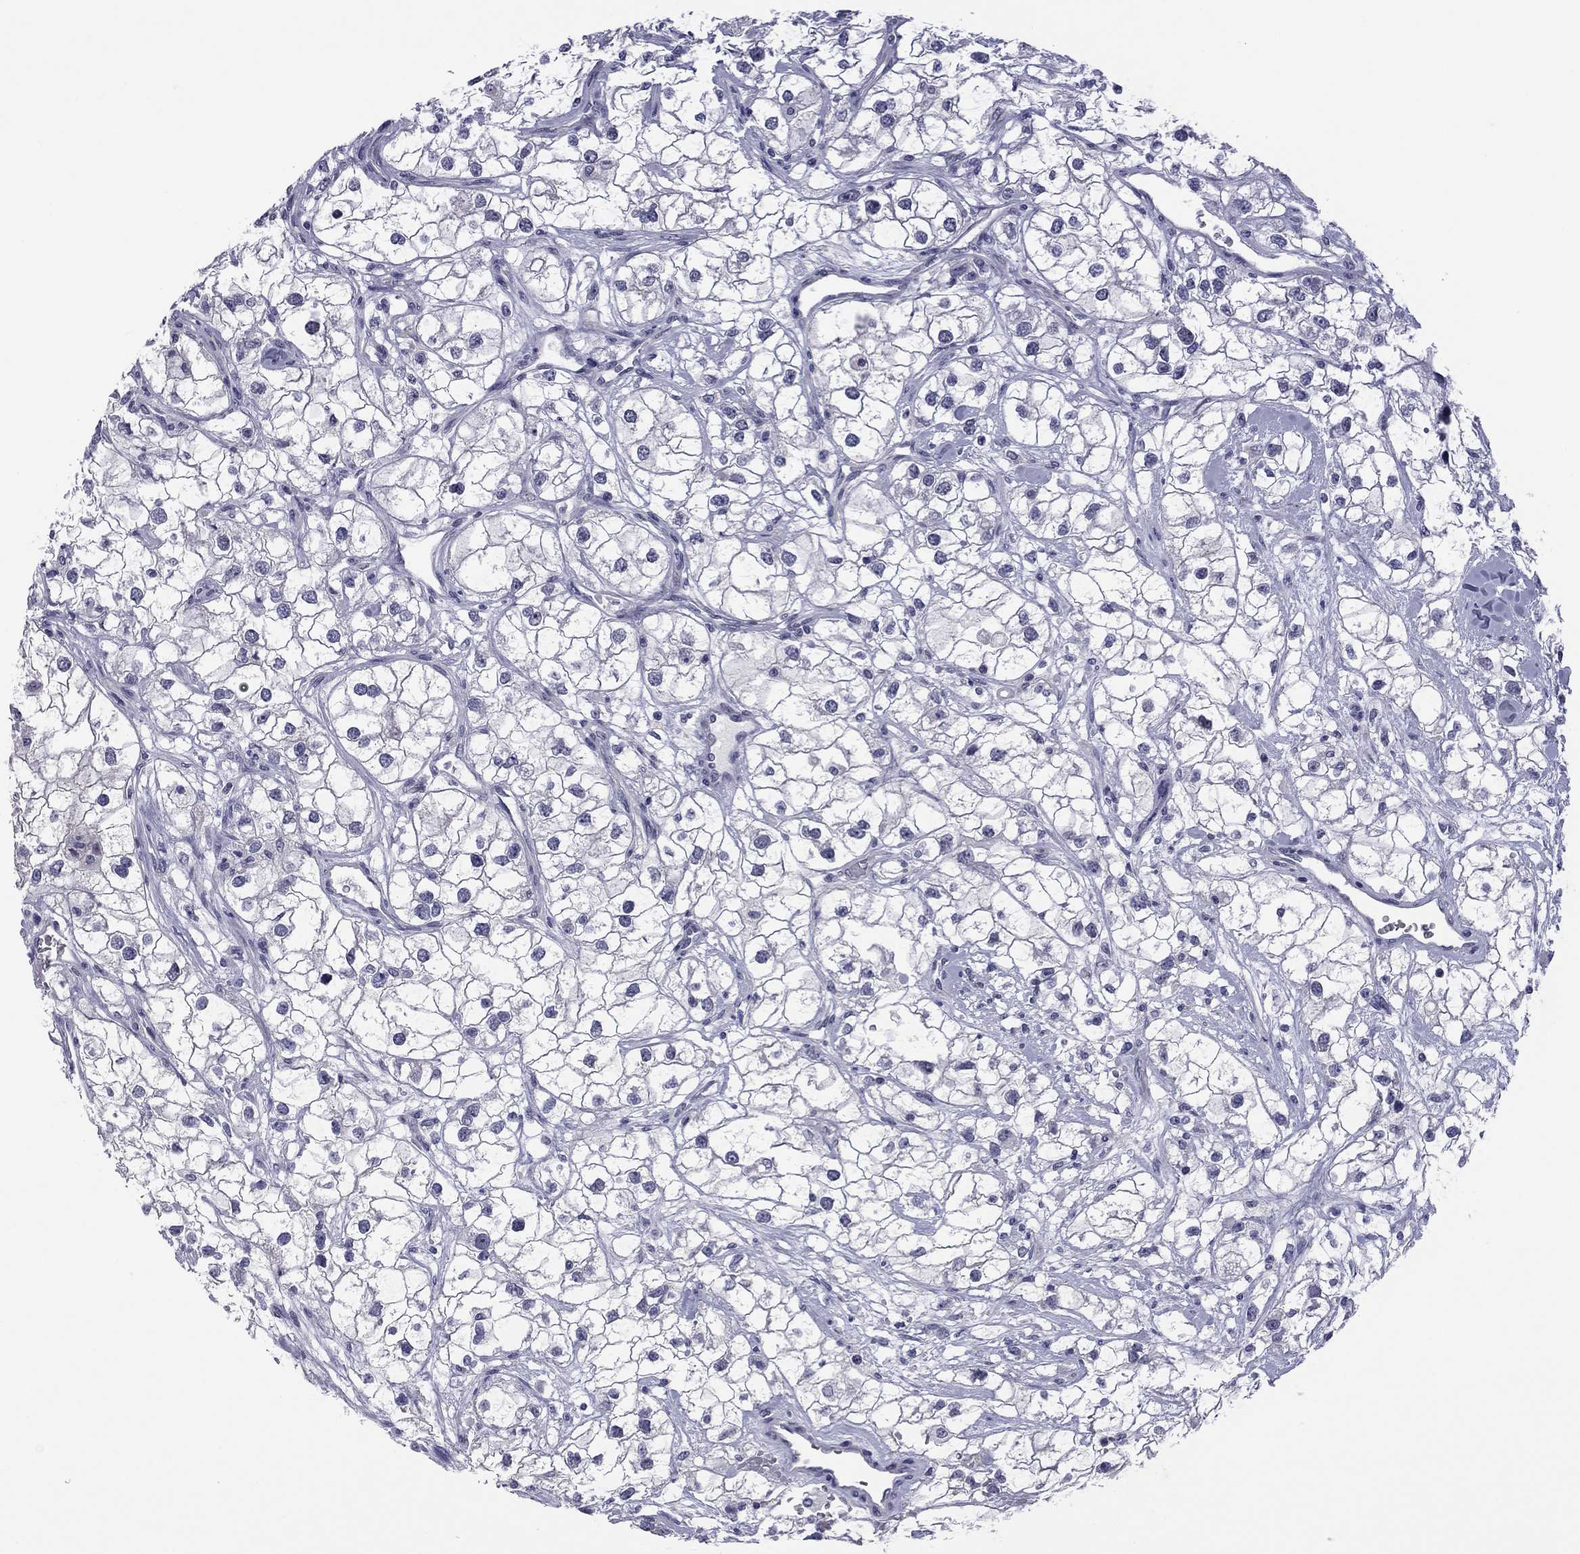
{"staining": {"intensity": "negative", "quantity": "none", "location": "none"}, "tissue": "renal cancer", "cell_type": "Tumor cells", "image_type": "cancer", "snomed": [{"axis": "morphology", "description": "Adenocarcinoma, NOS"}, {"axis": "topography", "description": "Kidney"}], "caption": "Immunohistochemistry histopathology image of renal cancer stained for a protein (brown), which shows no staining in tumor cells.", "gene": "POU5F2", "patient": {"sex": "male", "age": 59}}